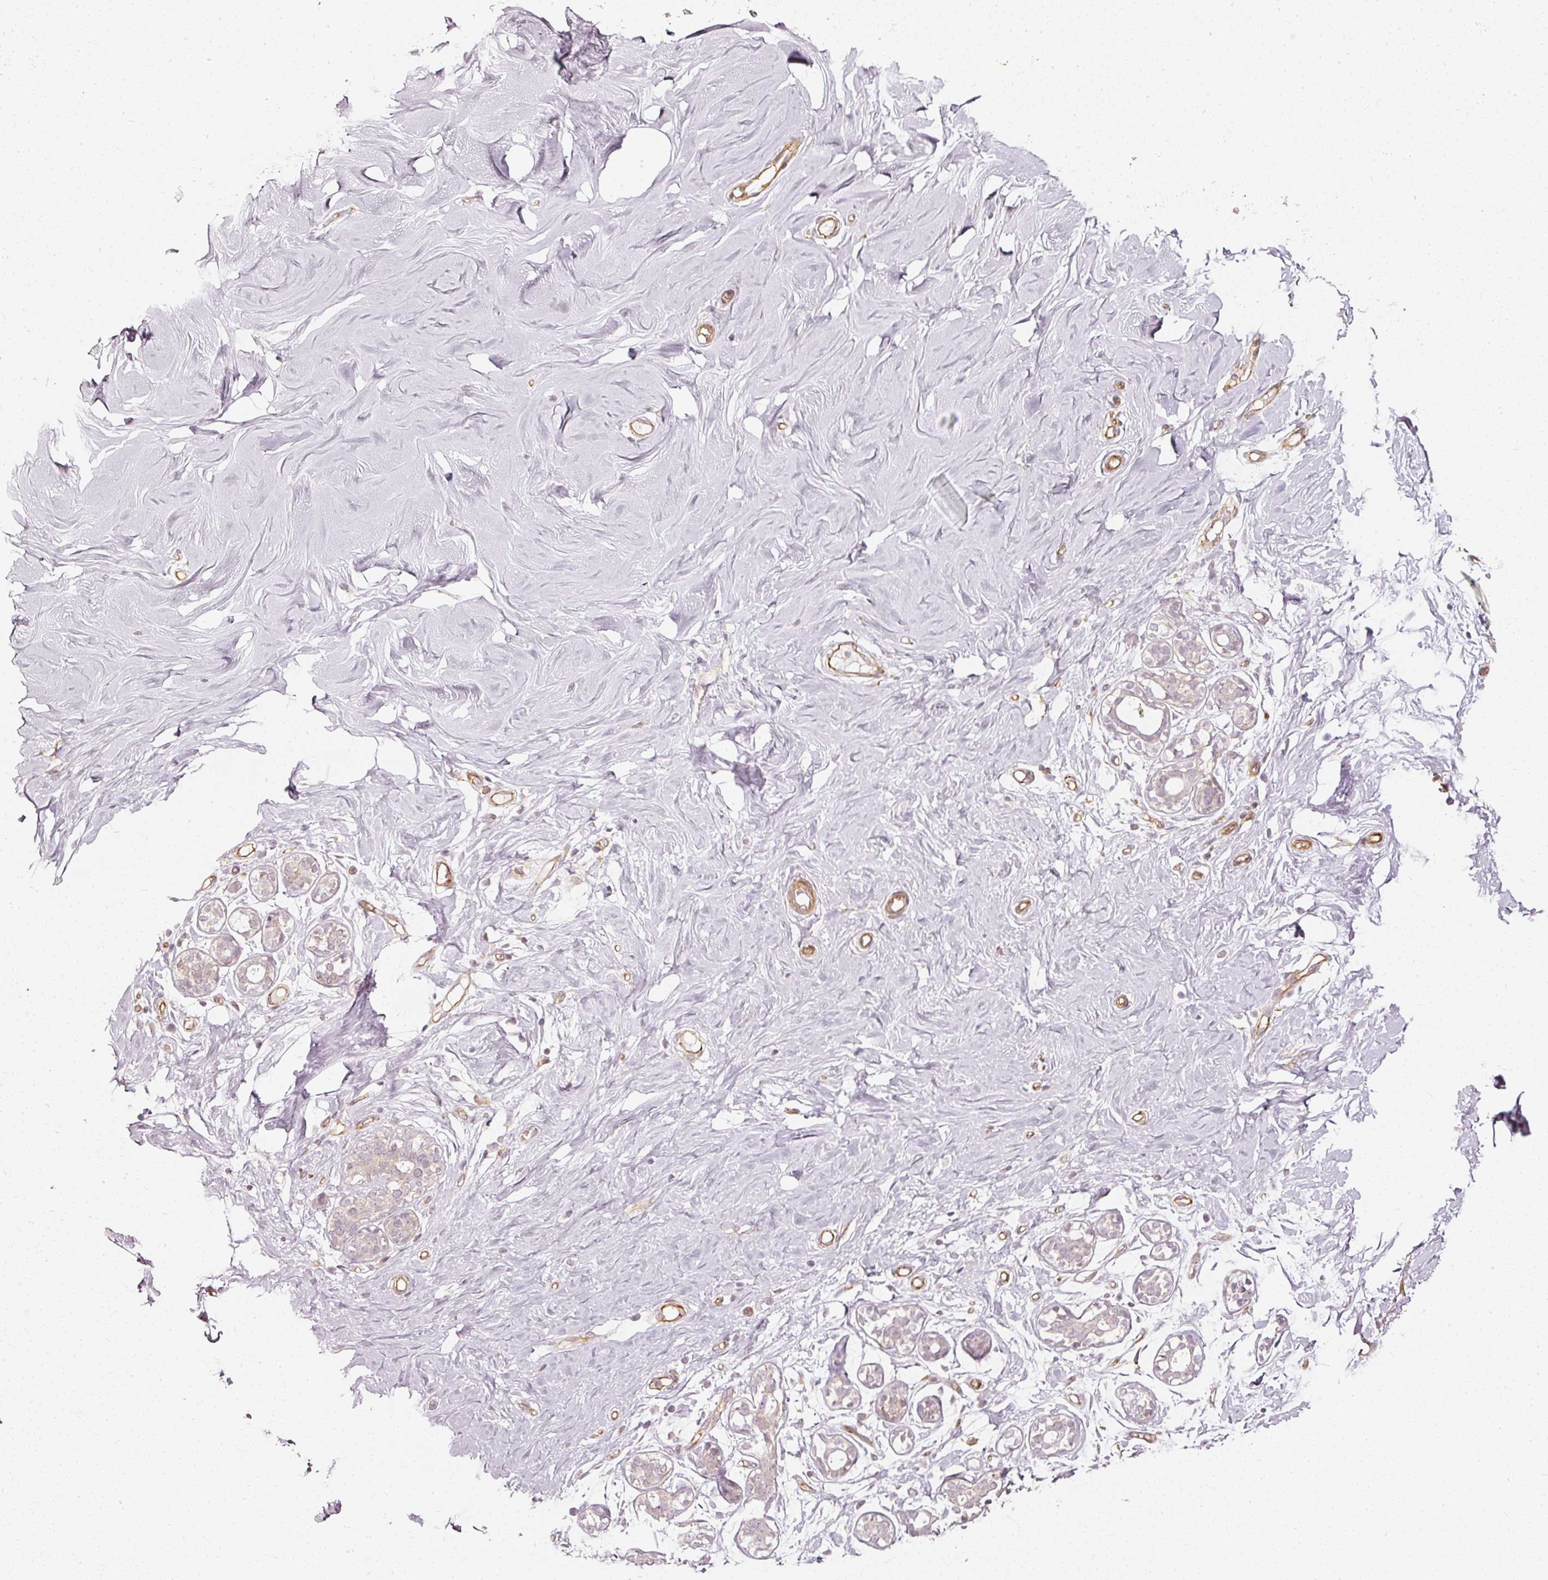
{"staining": {"intensity": "negative", "quantity": "none", "location": "none"}, "tissue": "breast", "cell_type": "Adipocytes", "image_type": "normal", "snomed": [{"axis": "morphology", "description": "Normal tissue, NOS"}, {"axis": "topography", "description": "Breast"}], "caption": "Micrograph shows no significant protein staining in adipocytes of benign breast. (DAB immunohistochemistry (IHC) visualized using brightfield microscopy, high magnification).", "gene": "DRD2", "patient": {"sex": "female", "age": 27}}